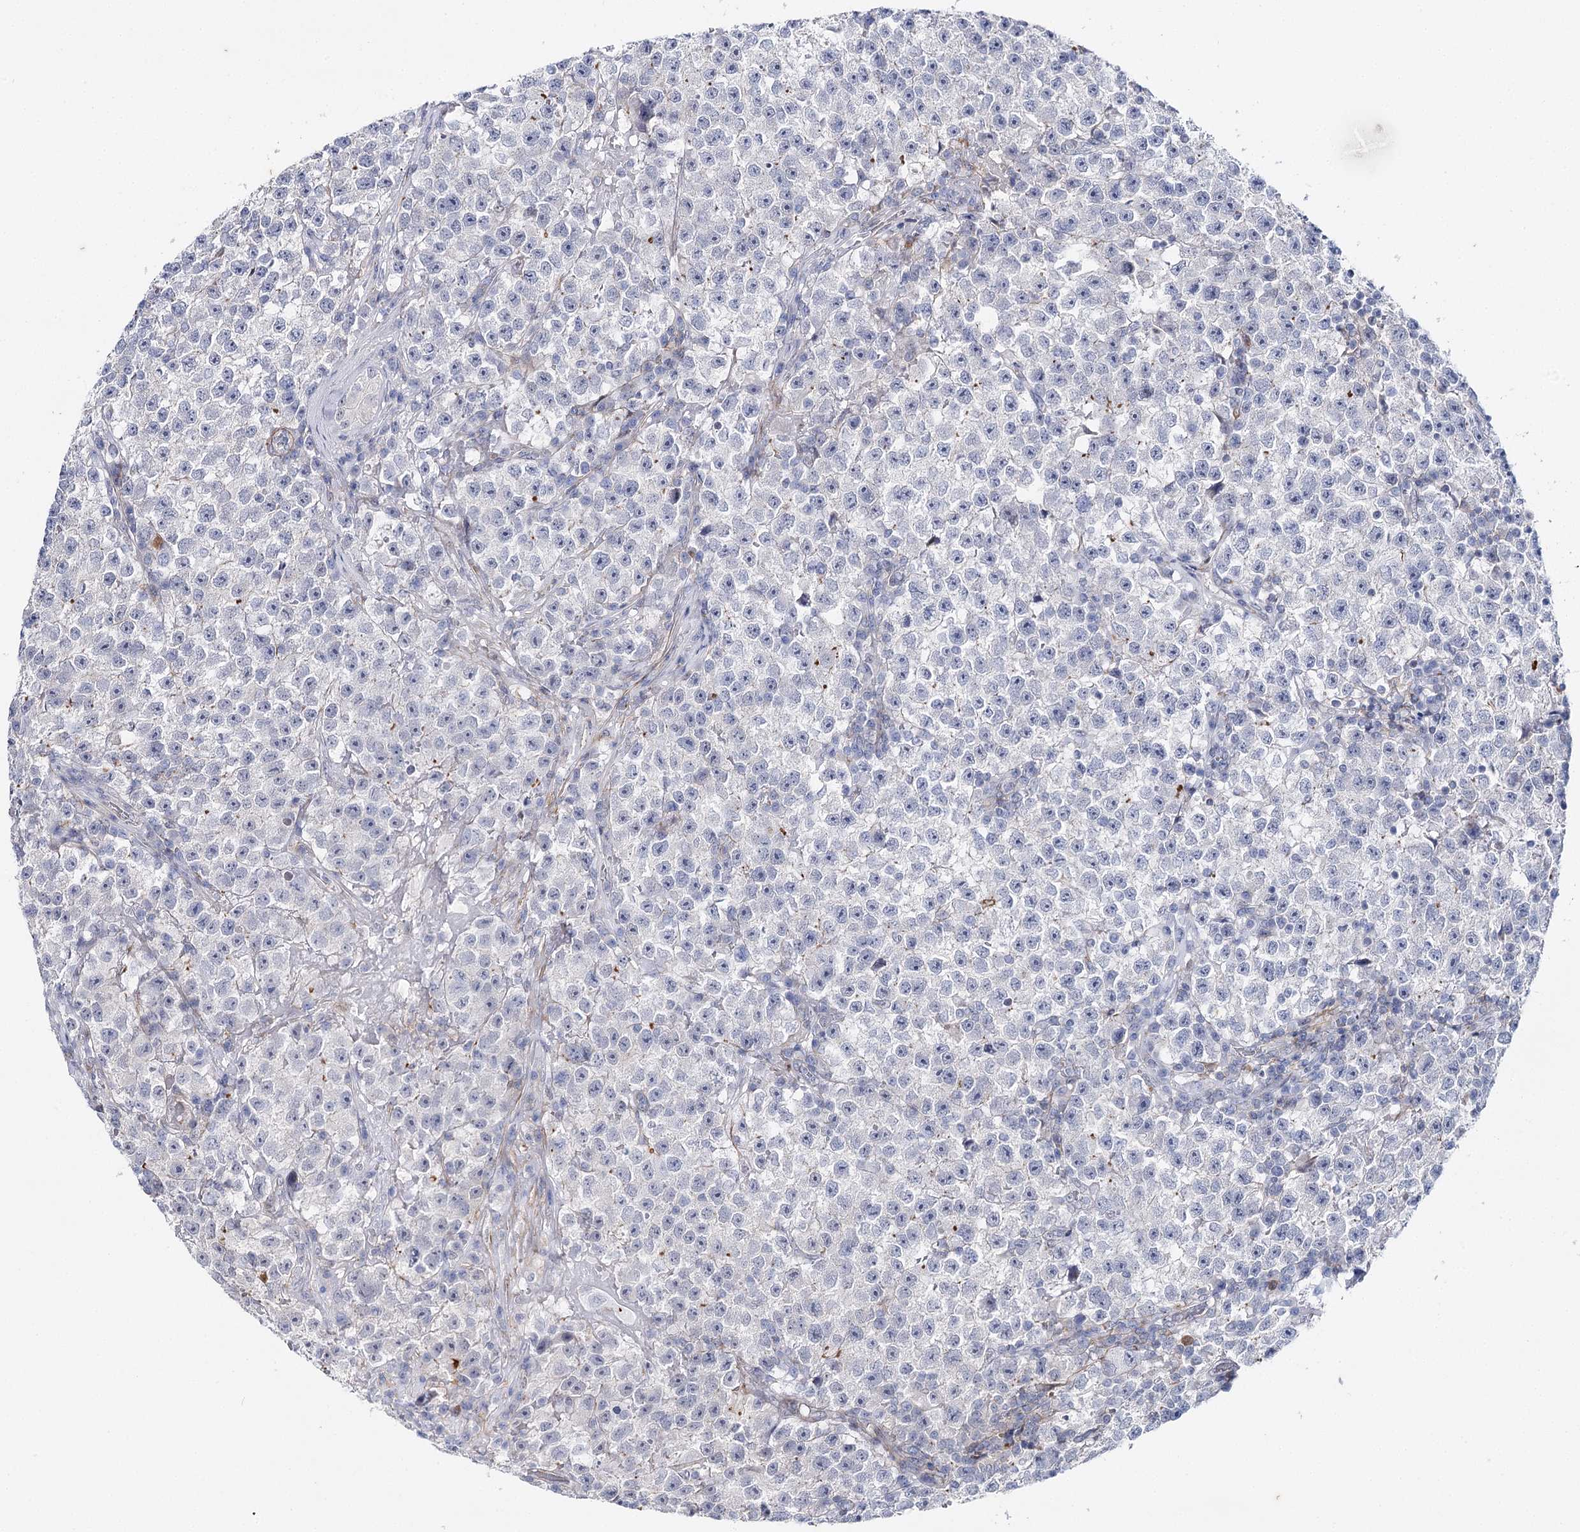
{"staining": {"intensity": "negative", "quantity": "none", "location": "none"}, "tissue": "testis cancer", "cell_type": "Tumor cells", "image_type": "cancer", "snomed": [{"axis": "morphology", "description": "Seminoma, NOS"}, {"axis": "topography", "description": "Testis"}], "caption": "DAB immunohistochemical staining of human seminoma (testis) reveals no significant staining in tumor cells.", "gene": "AGXT2", "patient": {"sex": "male", "age": 22}}